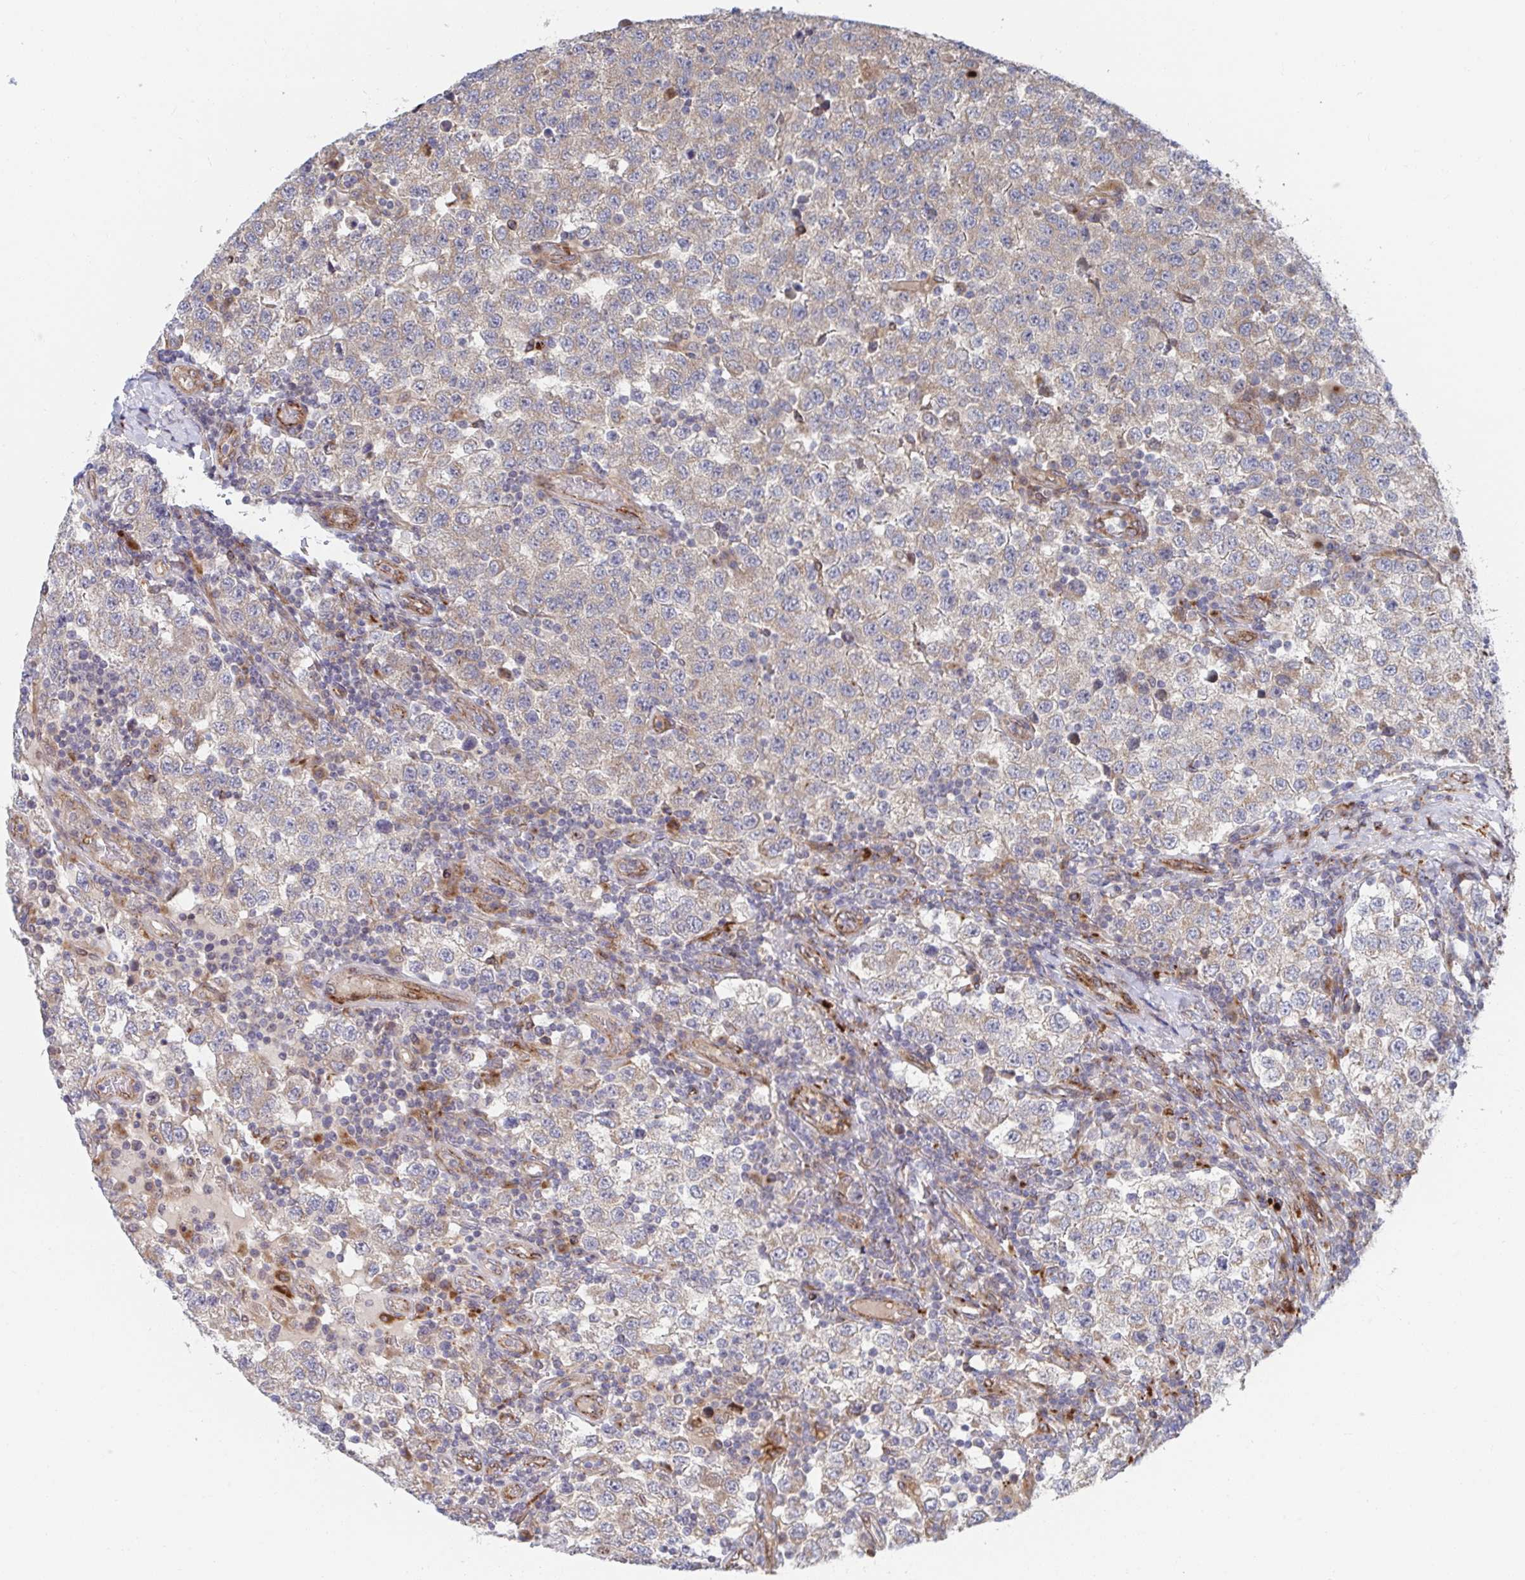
{"staining": {"intensity": "negative", "quantity": "none", "location": "none"}, "tissue": "testis cancer", "cell_type": "Tumor cells", "image_type": "cancer", "snomed": [{"axis": "morphology", "description": "Seminoma, NOS"}, {"axis": "topography", "description": "Testis"}], "caption": "Tumor cells are negative for protein expression in human seminoma (testis). (DAB immunohistochemistry (IHC) visualized using brightfield microscopy, high magnification).", "gene": "FJX1", "patient": {"sex": "male", "age": 34}}